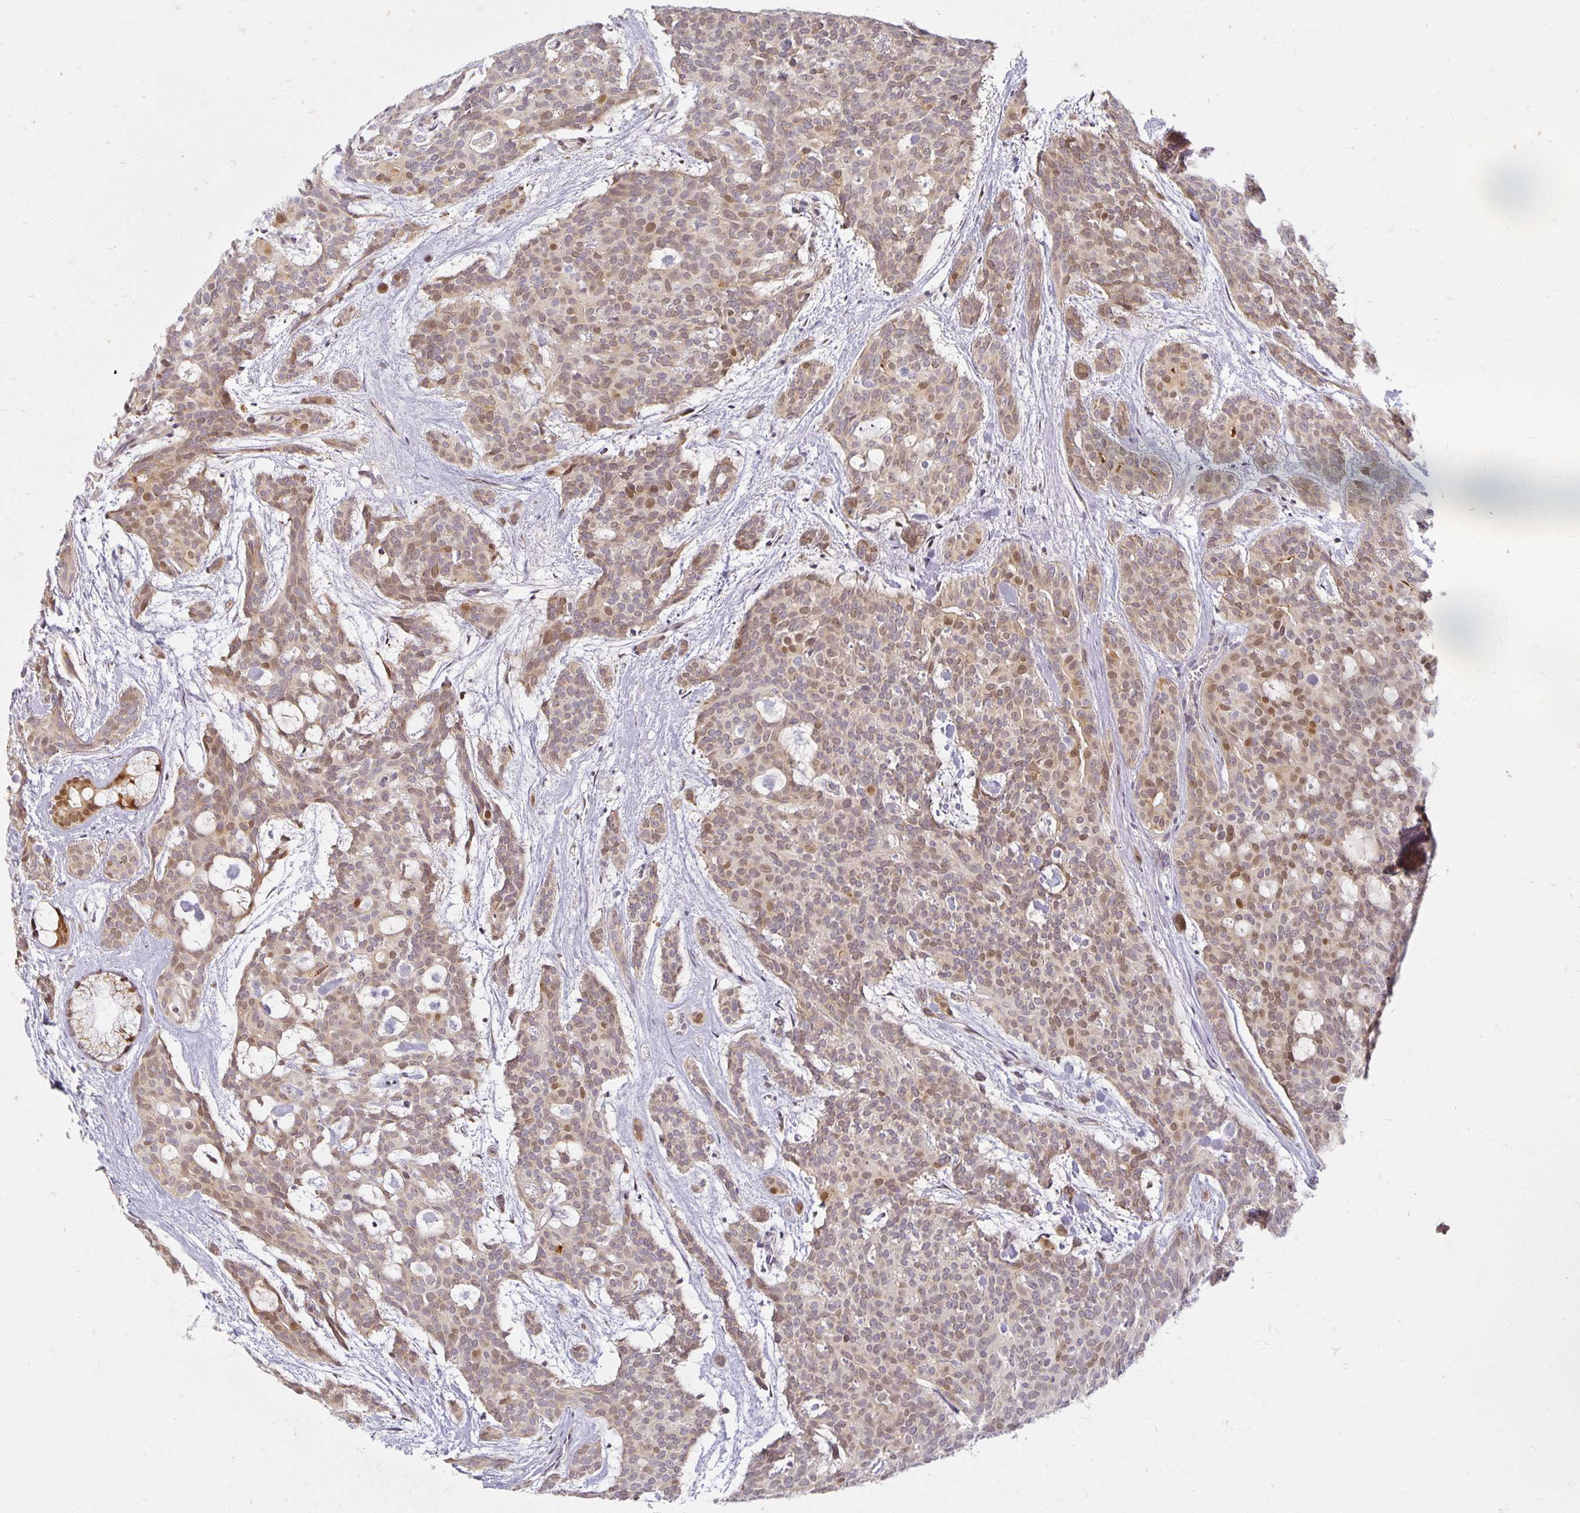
{"staining": {"intensity": "moderate", "quantity": "25%-75%", "location": "nuclear"}, "tissue": "head and neck cancer", "cell_type": "Tumor cells", "image_type": "cancer", "snomed": [{"axis": "morphology", "description": "Adenocarcinoma, NOS"}, {"axis": "topography", "description": "Head-Neck"}], "caption": "Immunohistochemical staining of human head and neck adenocarcinoma exhibits medium levels of moderate nuclear positivity in approximately 25%-75% of tumor cells.", "gene": "EHF", "patient": {"sex": "male", "age": 66}}